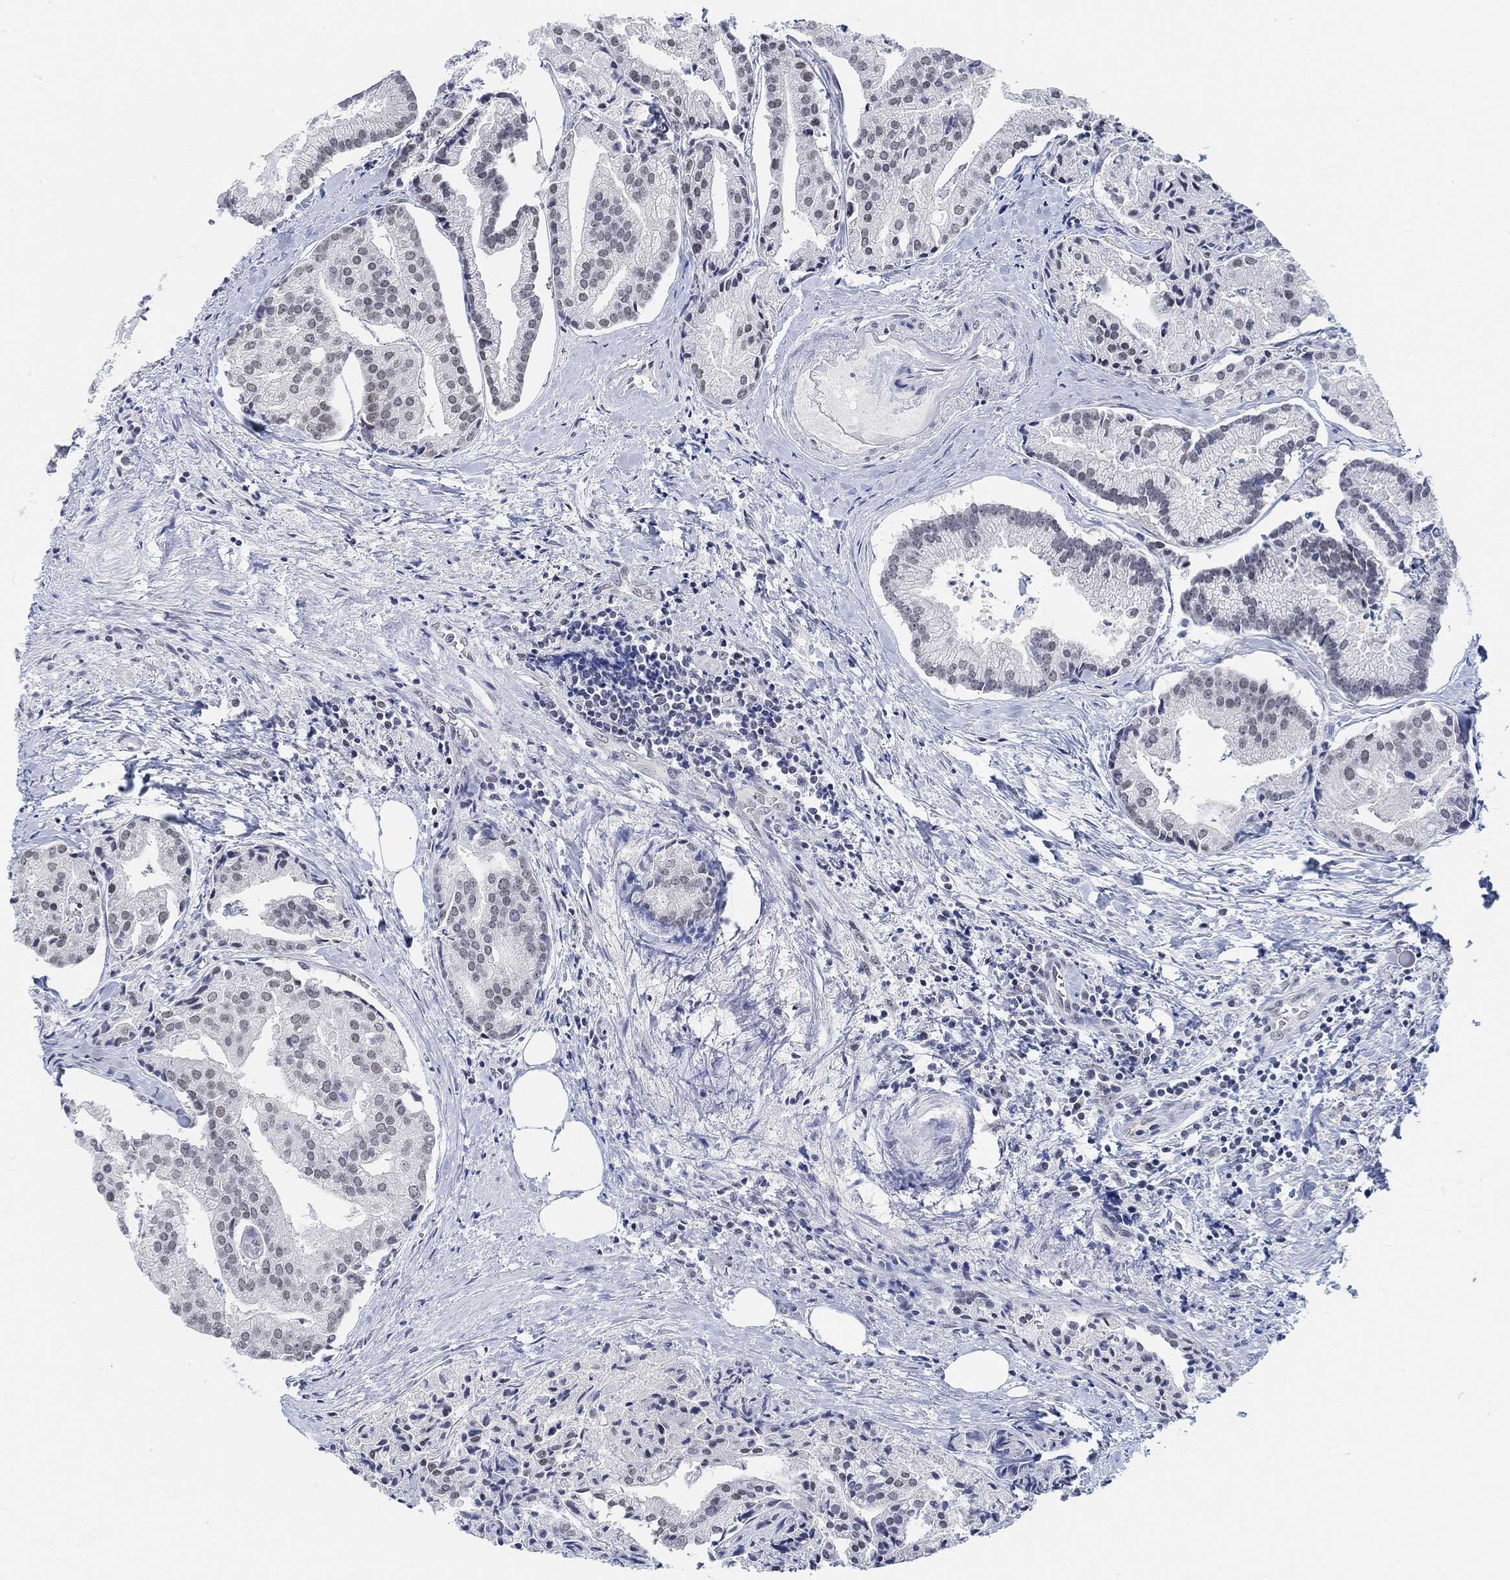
{"staining": {"intensity": "weak", "quantity": "<25%", "location": "nuclear"}, "tissue": "prostate cancer", "cell_type": "Tumor cells", "image_type": "cancer", "snomed": [{"axis": "morphology", "description": "Adenocarcinoma, NOS"}, {"axis": "topography", "description": "Prostate and seminal vesicle, NOS"}, {"axis": "topography", "description": "Prostate"}], "caption": "Tumor cells are negative for brown protein staining in prostate adenocarcinoma.", "gene": "PURG", "patient": {"sex": "male", "age": 44}}